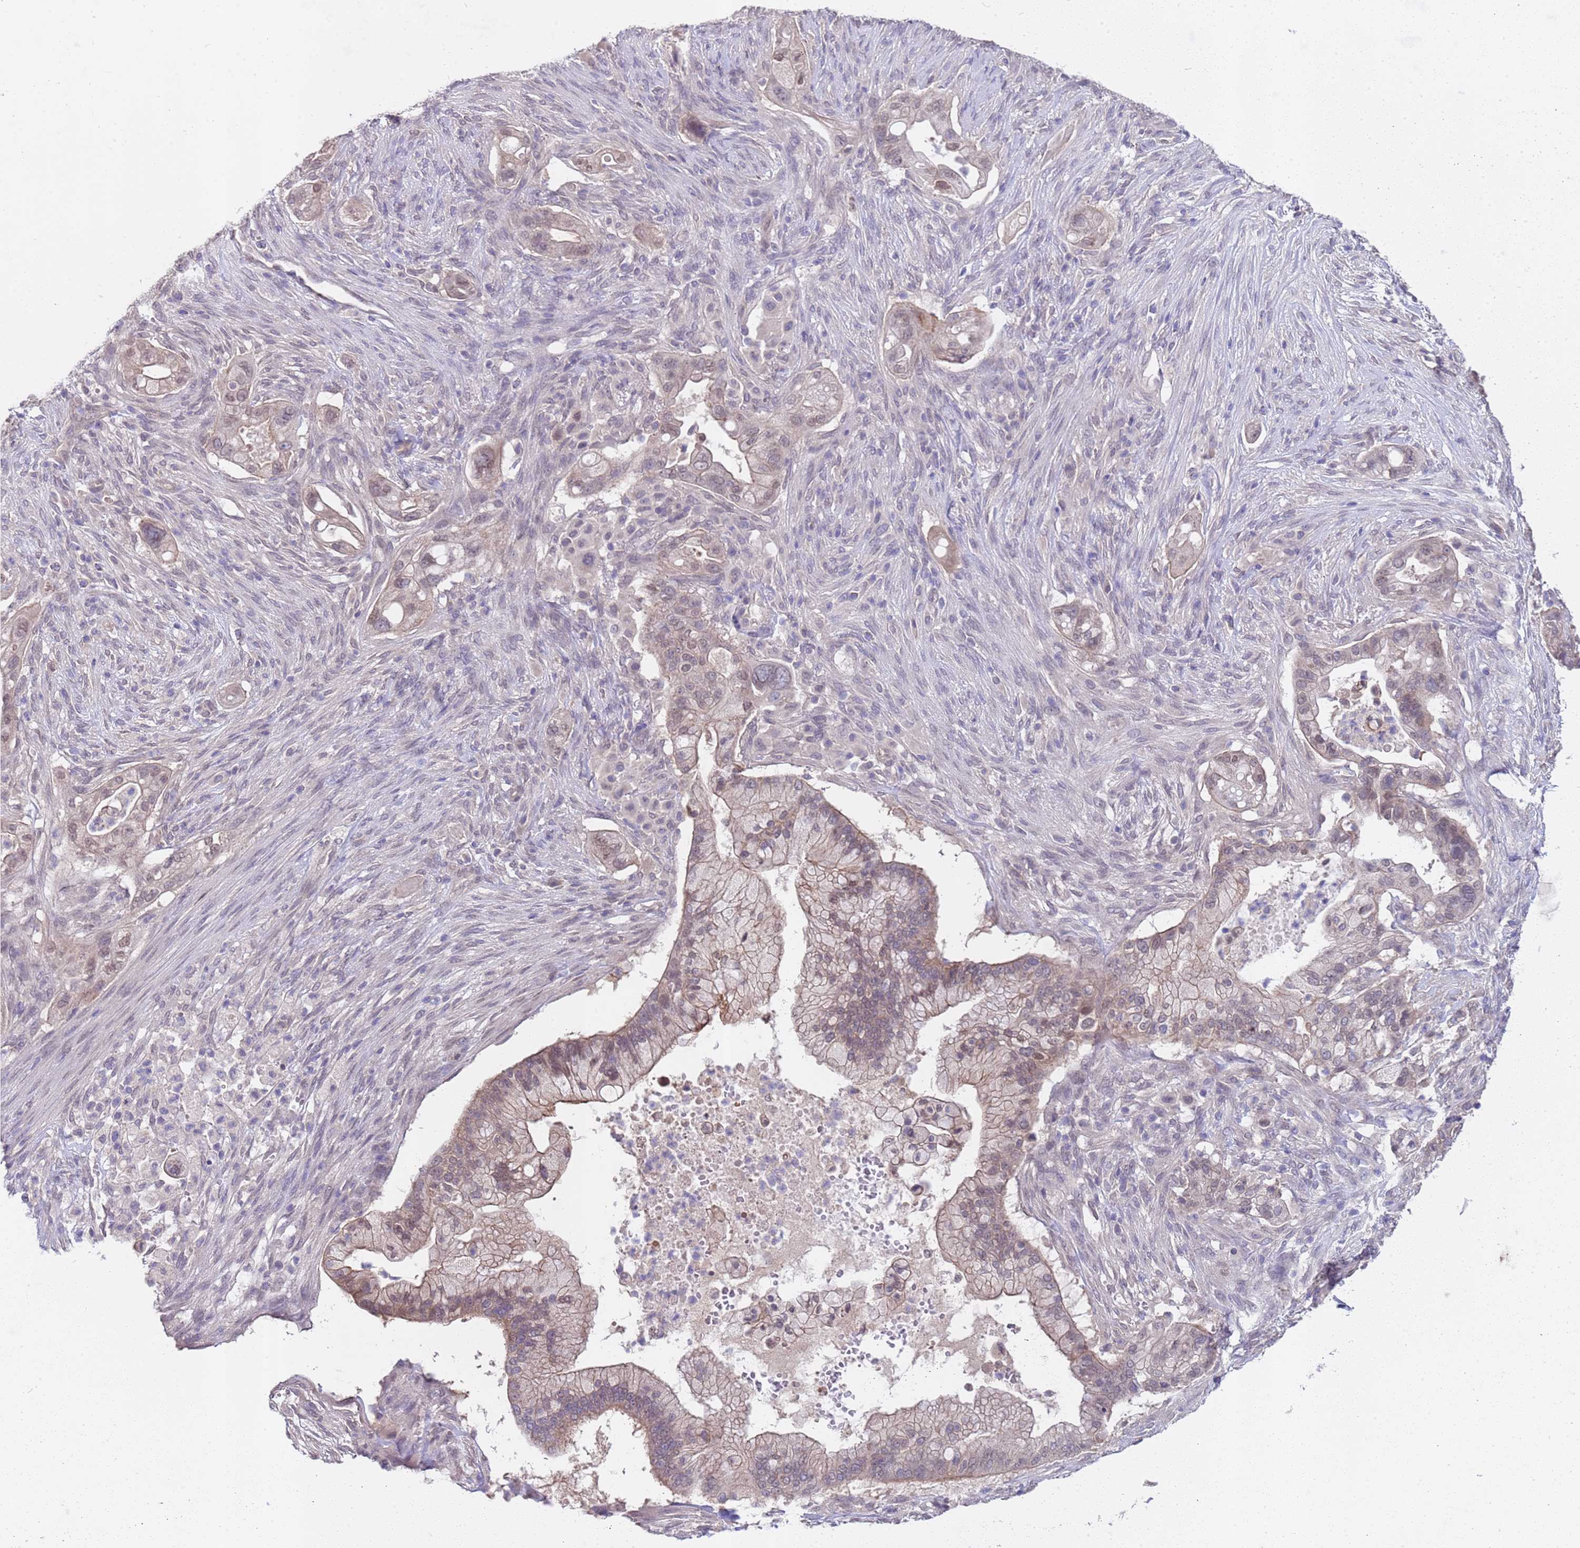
{"staining": {"intensity": "moderate", "quantity": ">75%", "location": "cytoplasmic/membranous"}, "tissue": "pancreatic cancer", "cell_type": "Tumor cells", "image_type": "cancer", "snomed": [{"axis": "morphology", "description": "Adenocarcinoma, NOS"}, {"axis": "topography", "description": "Pancreas"}], "caption": "About >75% of tumor cells in pancreatic adenocarcinoma exhibit moderate cytoplasmic/membranous protein expression as visualized by brown immunohistochemical staining.", "gene": "TRMT10A", "patient": {"sex": "male", "age": 44}}